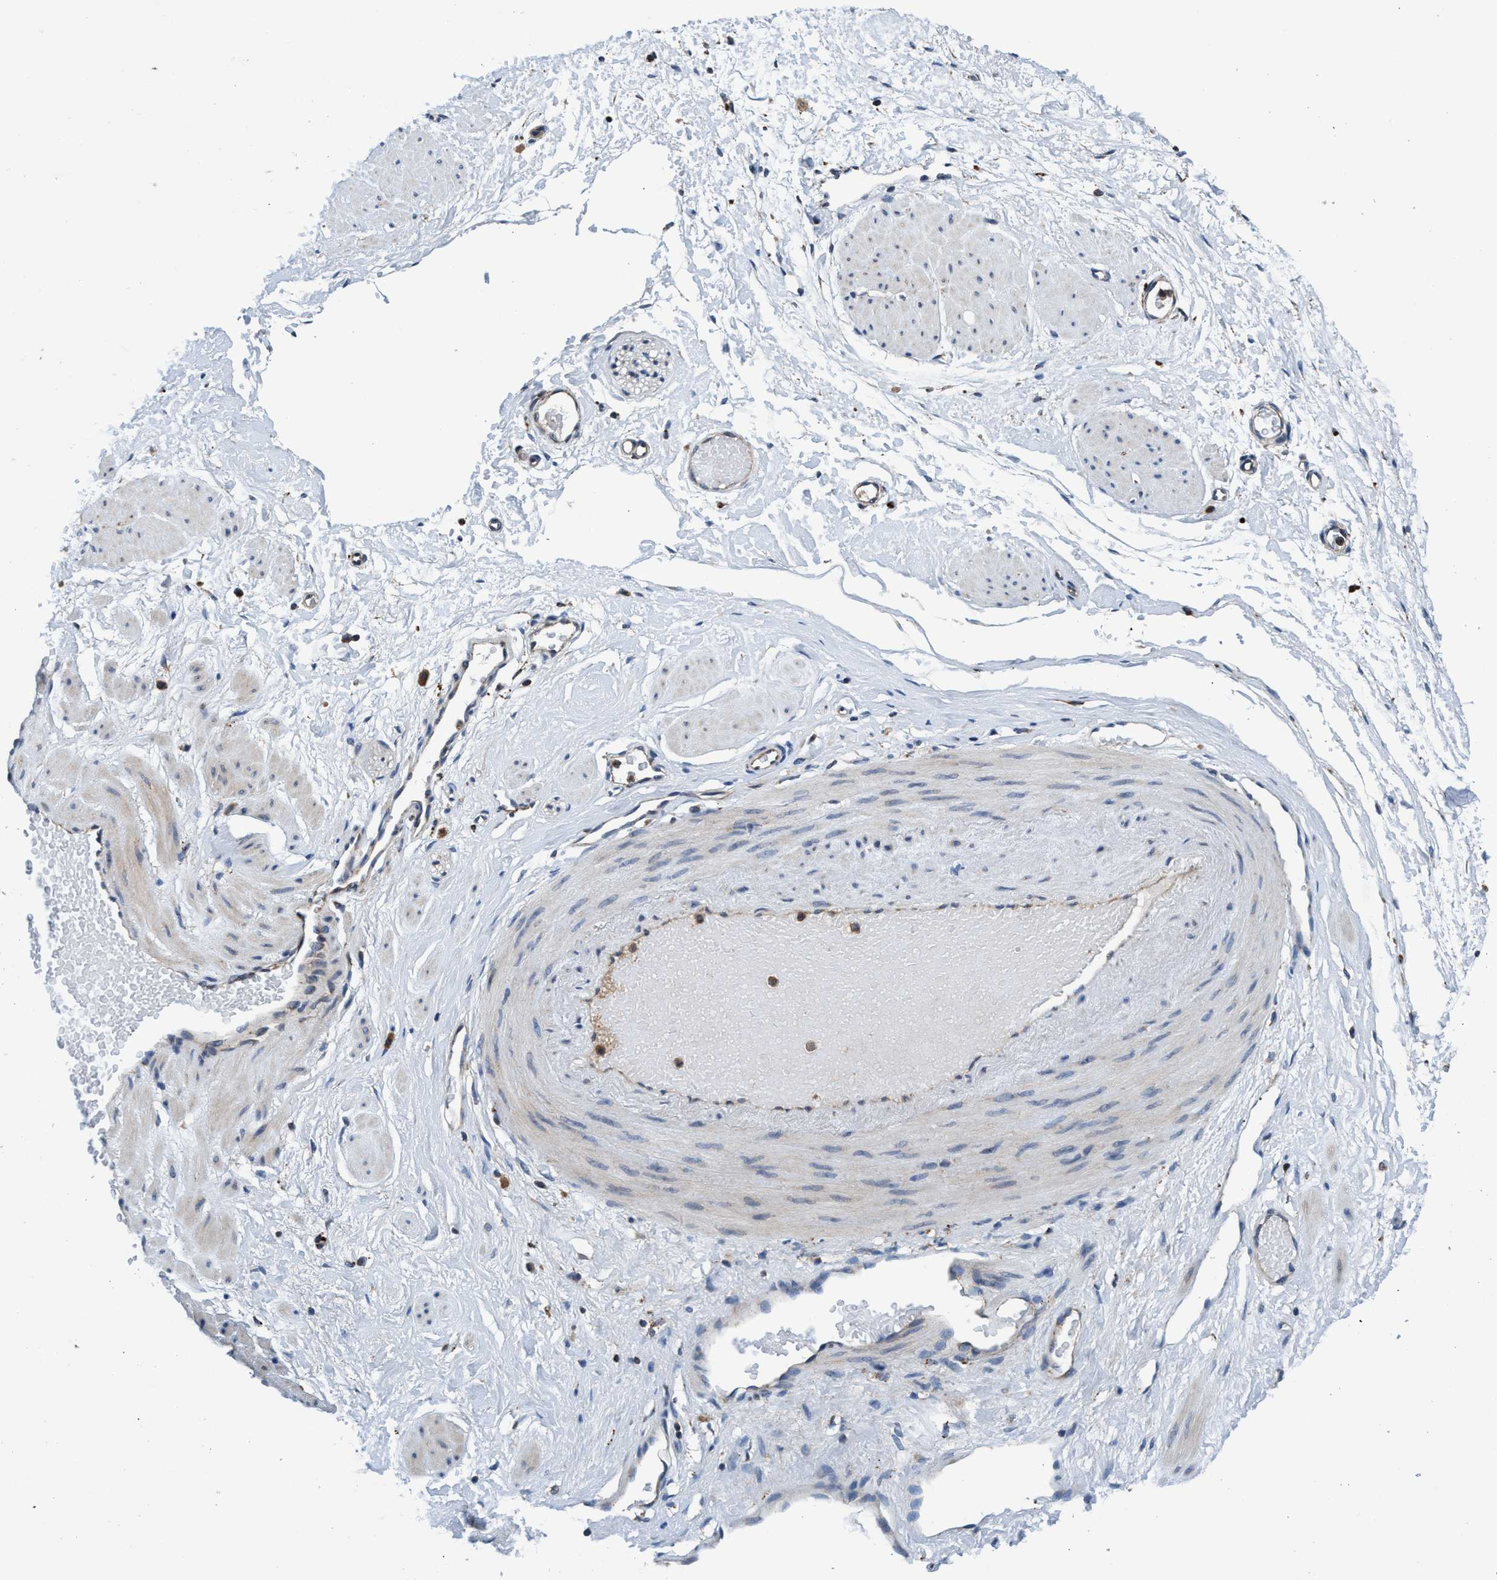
{"staining": {"intensity": "weak", "quantity": ">75%", "location": "cytoplasmic/membranous"}, "tissue": "adipose tissue", "cell_type": "Adipocytes", "image_type": "normal", "snomed": [{"axis": "morphology", "description": "Normal tissue, NOS"}, {"axis": "topography", "description": "Soft tissue"}], "caption": "Adipose tissue stained with DAB immunohistochemistry exhibits low levels of weak cytoplasmic/membranous positivity in approximately >75% of adipocytes. The staining is performed using DAB brown chromogen to label protein expression. The nuclei are counter-stained blue using hematoxylin.", "gene": "ENDOG", "patient": {"sex": "male", "age": 72}}